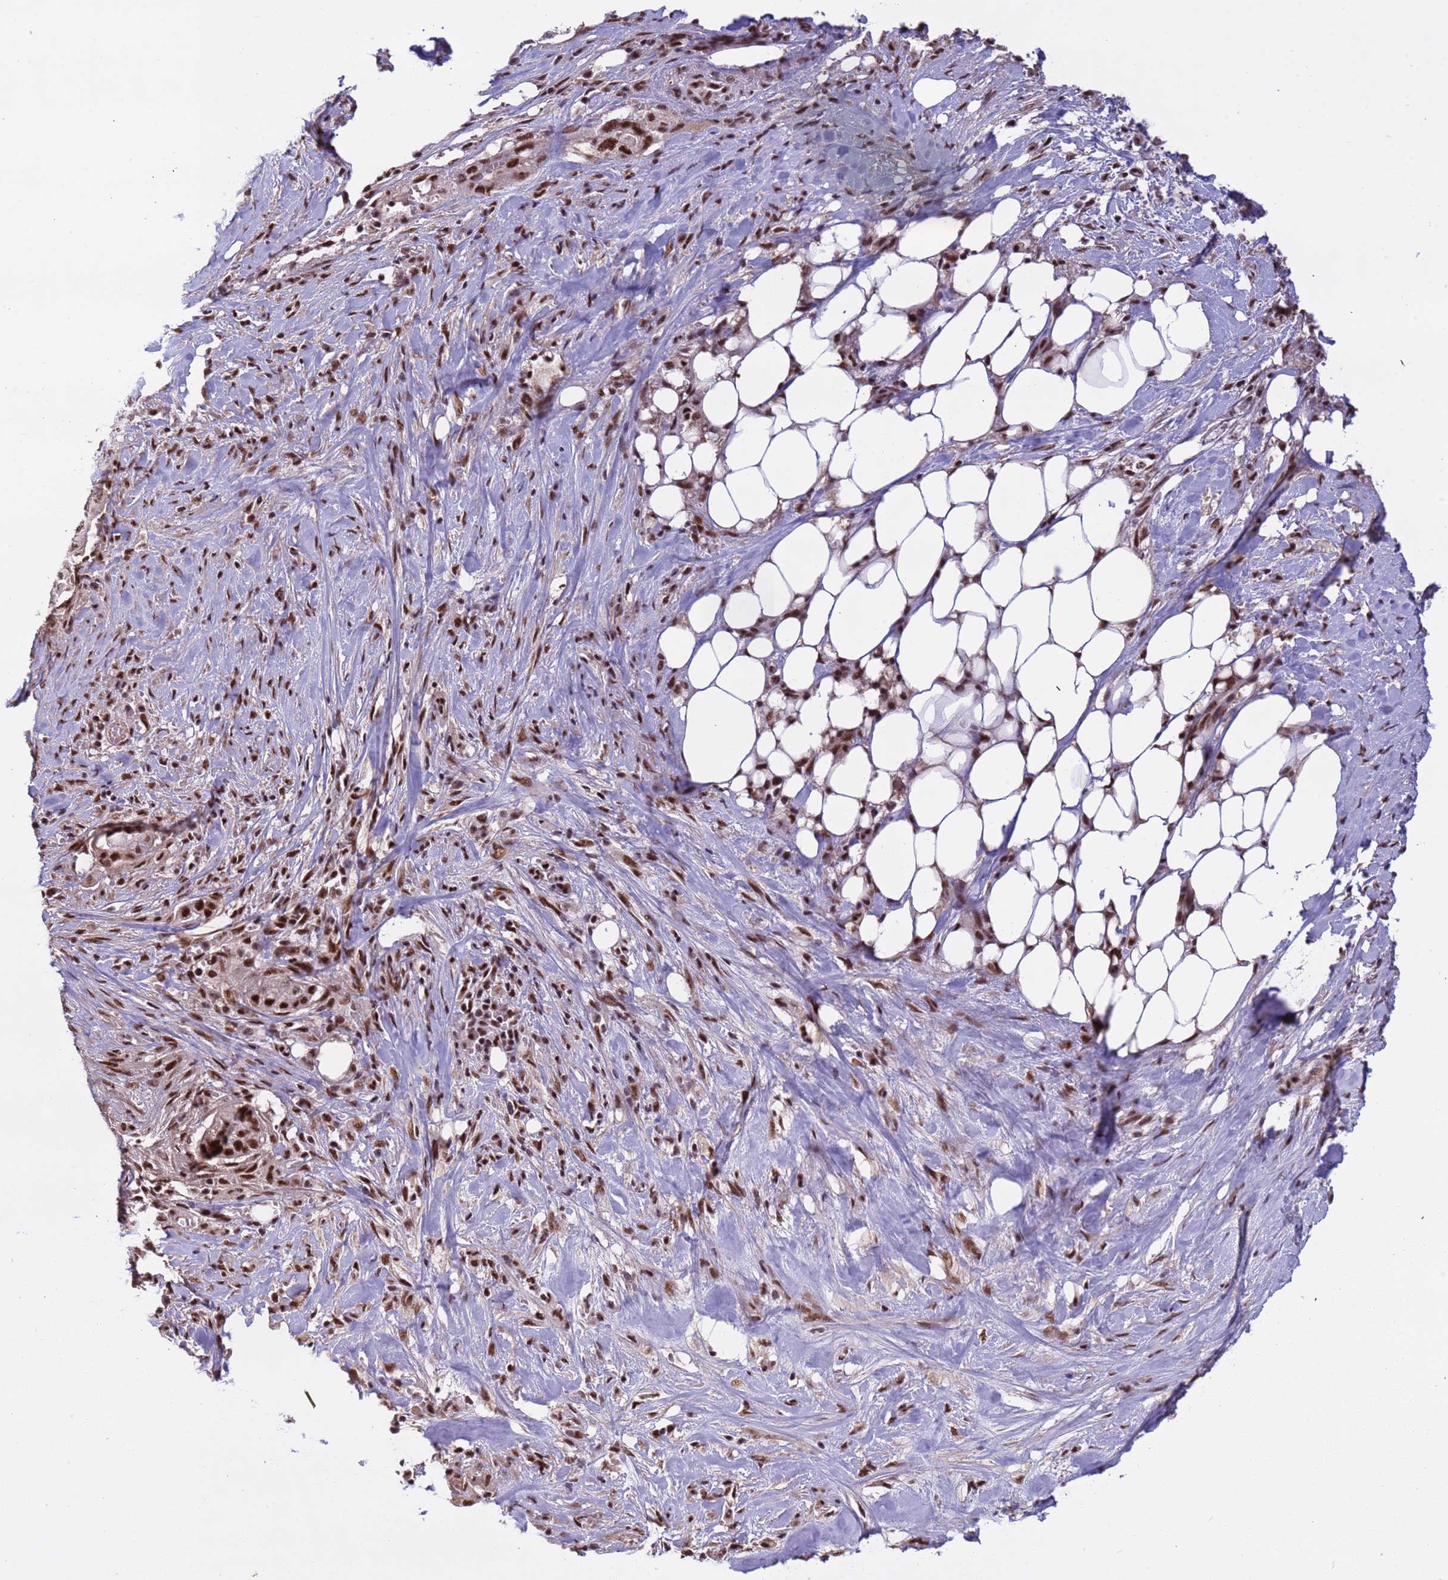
{"staining": {"intensity": "strong", "quantity": ">75%", "location": "nuclear"}, "tissue": "pancreatic cancer", "cell_type": "Tumor cells", "image_type": "cancer", "snomed": [{"axis": "morphology", "description": "Adenocarcinoma, NOS"}, {"axis": "topography", "description": "Pancreas"}], "caption": "Protein expression analysis of human adenocarcinoma (pancreatic) reveals strong nuclear positivity in about >75% of tumor cells. Using DAB (3,3'-diaminobenzidine) (brown) and hematoxylin (blue) stains, captured at high magnification using brightfield microscopy.", "gene": "SRRT", "patient": {"sex": "male", "age": 44}}